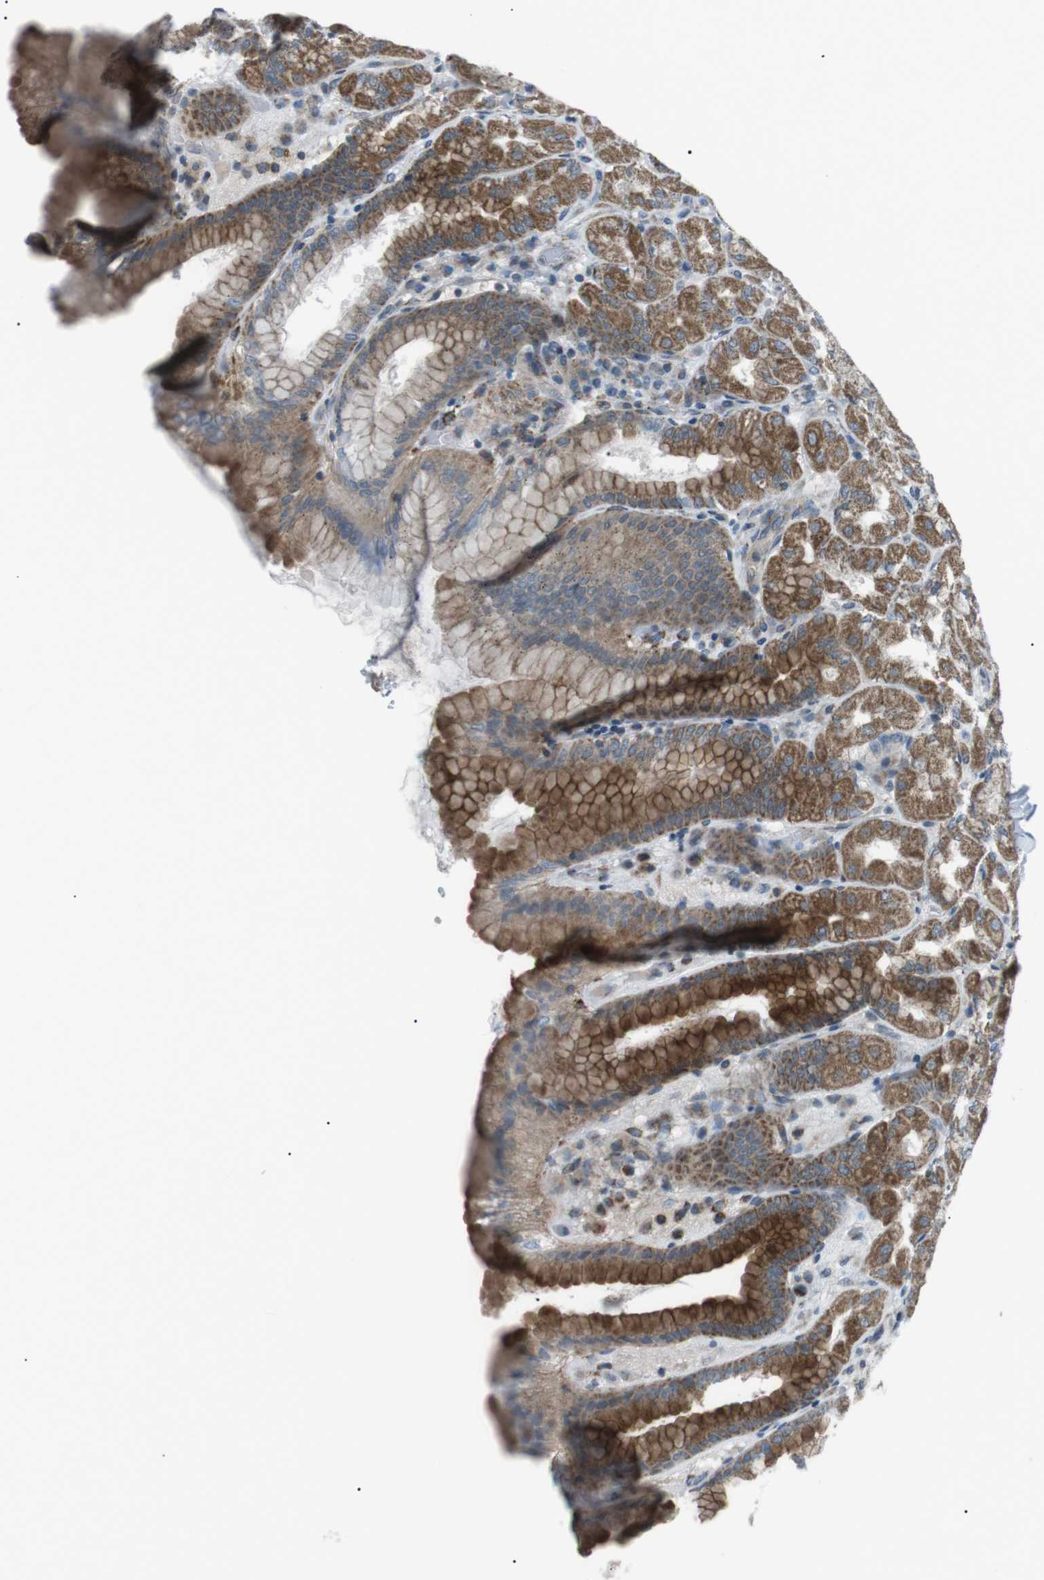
{"staining": {"intensity": "strong", "quantity": ">75%", "location": "cytoplasmic/membranous"}, "tissue": "stomach", "cell_type": "Glandular cells", "image_type": "normal", "snomed": [{"axis": "morphology", "description": "Normal tissue, NOS"}, {"axis": "topography", "description": "Stomach, upper"}], "caption": "Immunohistochemical staining of benign stomach exhibits >75% levels of strong cytoplasmic/membranous protein expression in approximately >75% of glandular cells.", "gene": "ARID5B", "patient": {"sex": "female", "age": 56}}